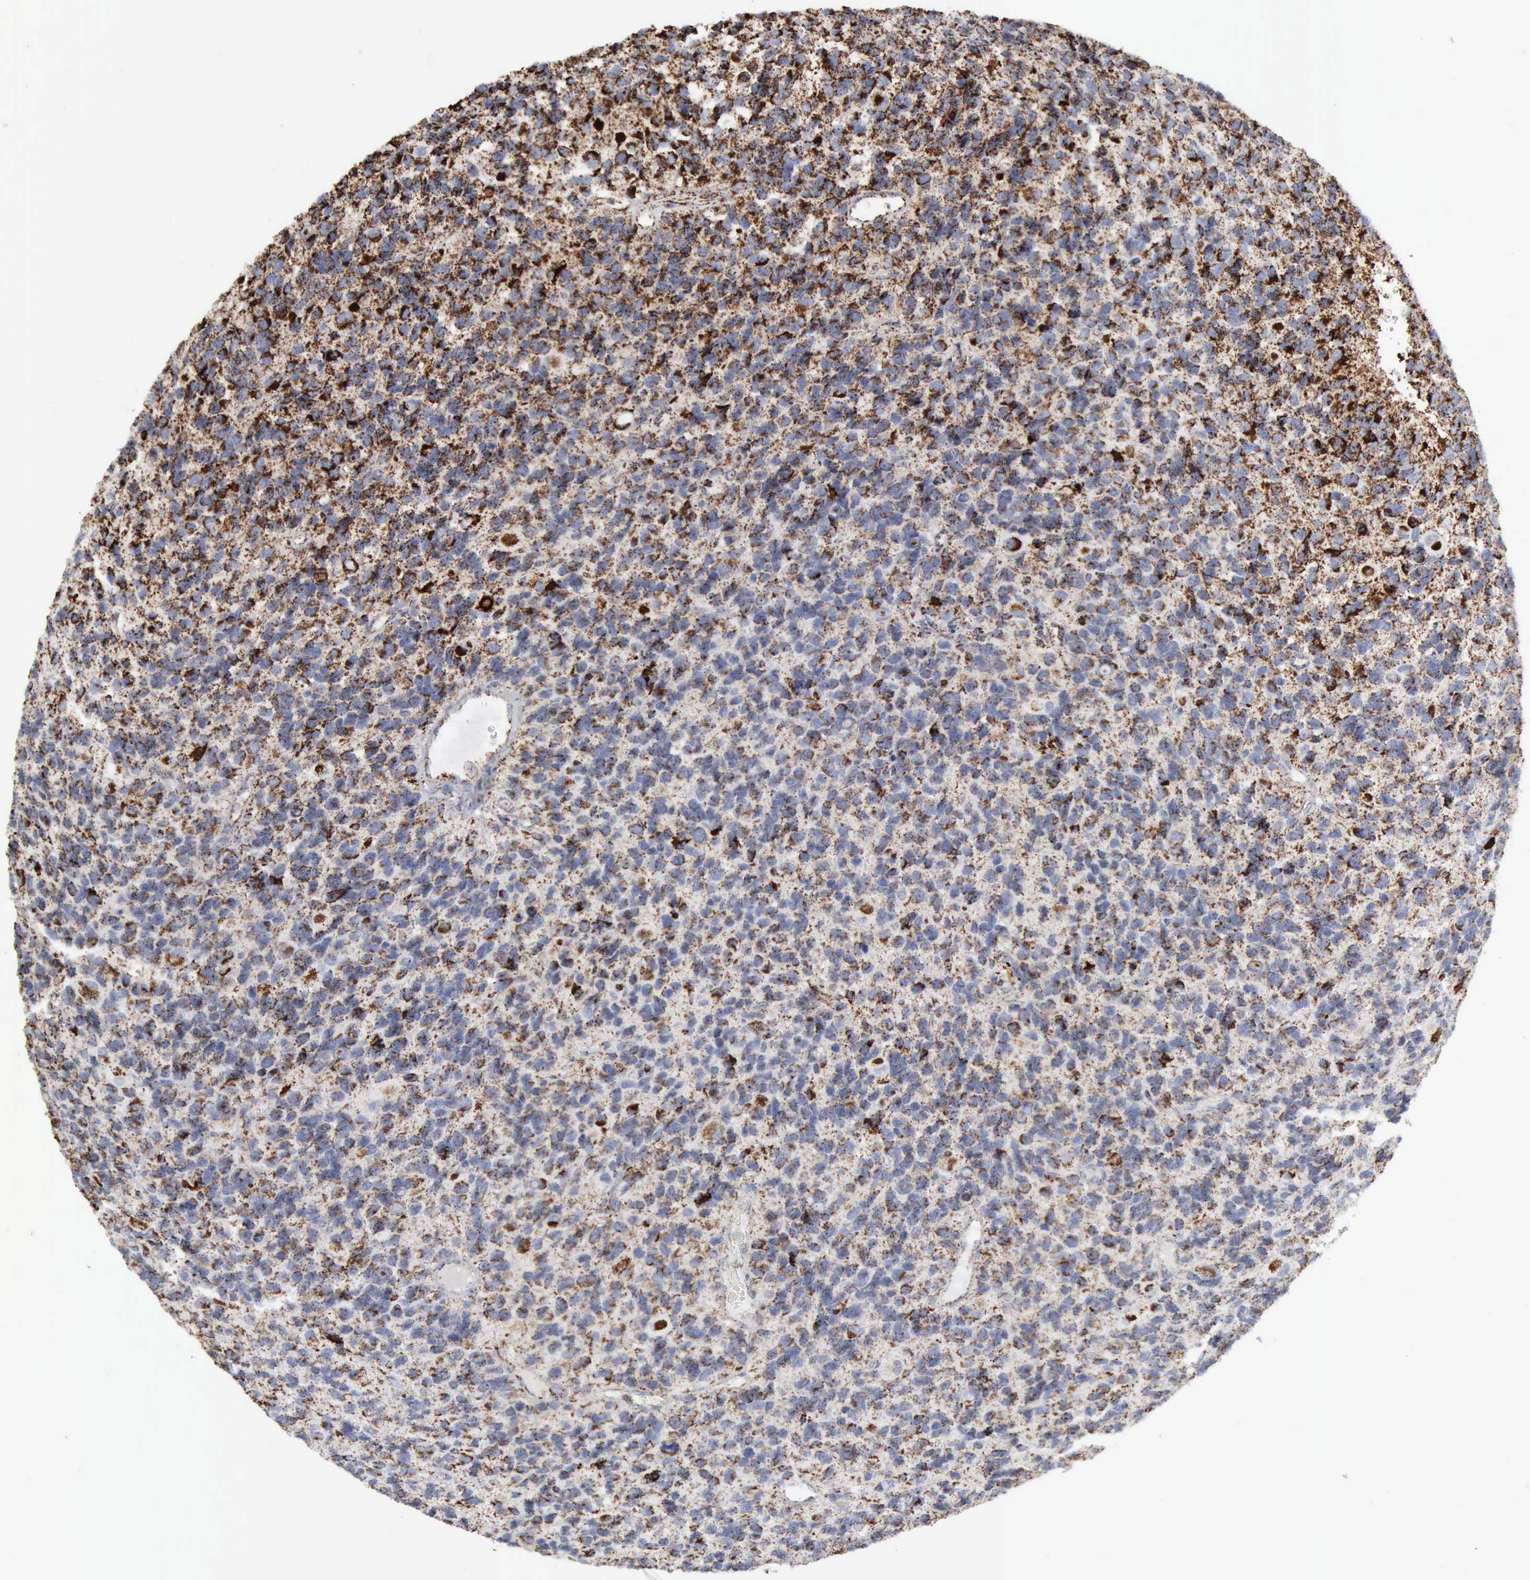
{"staining": {"intensity": "strong", "quantity": "25%-75%", "location": "cytoplasmic/membranous"}, "tissue": "glioma", "cell_type": "Tumor cells", "image_type": "cancer", "snomed": [{"axis": "morphology", "description": "Glioma, malignant, High grade"}, {"axis": "topography", "description": "Brain"}], "caption": "DAB immunohistochemical staining of malignant high-grade glioma demonstrates strong cytoplasmic/membranous protein expression in approximately 25%-75% of tumor cells.", "gene": "ACO2", "patient": {"sex": "male", "age": 77}}